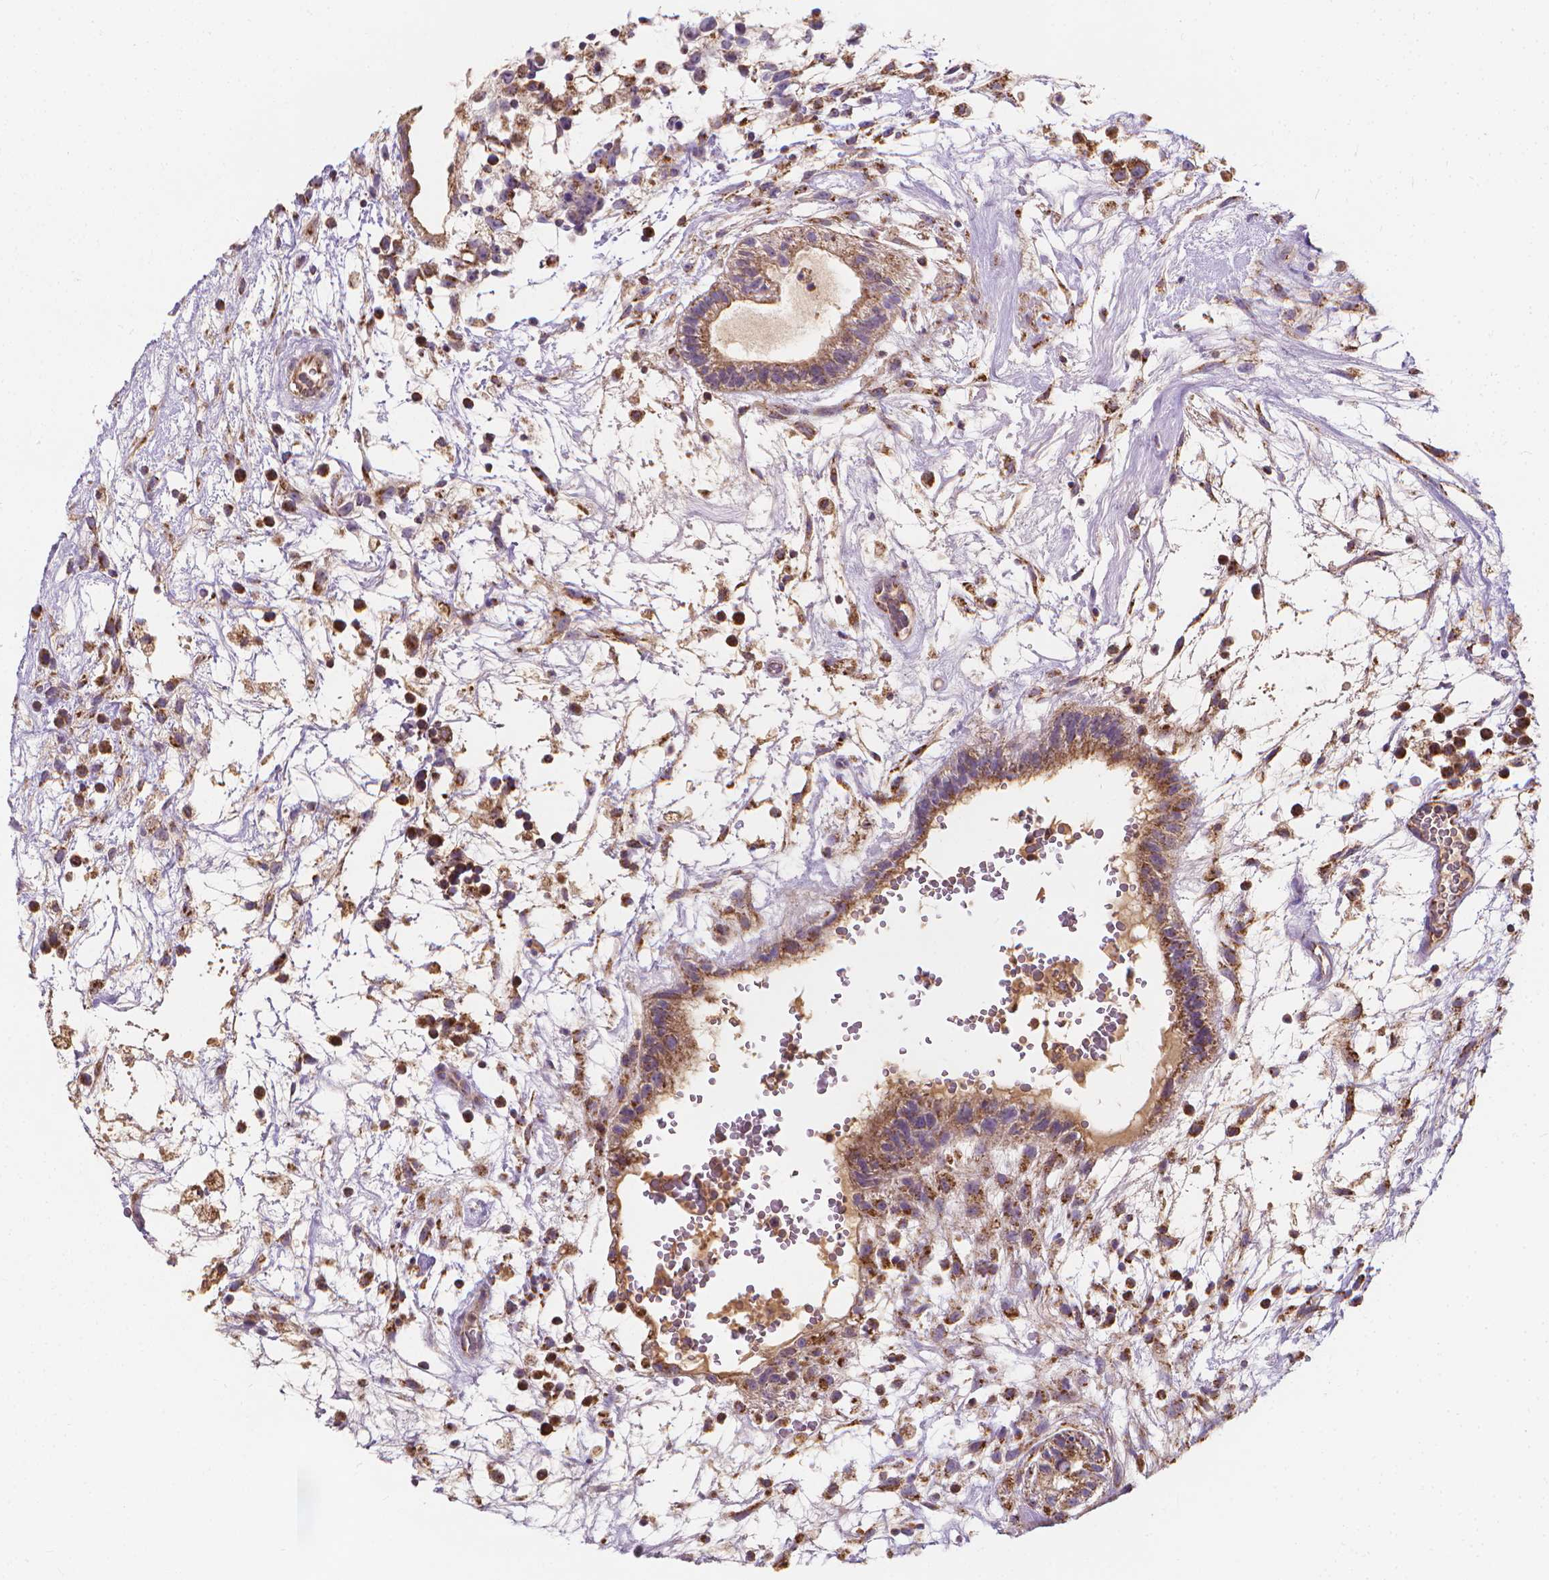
{"staining": {"intensity": "moderate", "quantity": ">75%", "location": "cytoplasmic/membranous"}, "tissue": "testis cancer", "cell_type": "Tumor cells", "image_type": "cancer", "snomed": [{"axis": "morphology", "description": "Normal tissue, NOS"}, {"axis": "morphology", "description": "Carcinoma, Embryonal, NOS"}, {"axis": "topography", "description": "Testis"}], "caption": "This image demonstrates embryonal carcinoma (testis) stained with IHC to label a protein in brown. The cytoplasmic/membranous of tumor cells show moderate positivity for the protein. Nuclei are counter-stained blue.", "gene": "SNCAIP", "patient": {"sex": "male", "age": 32}}